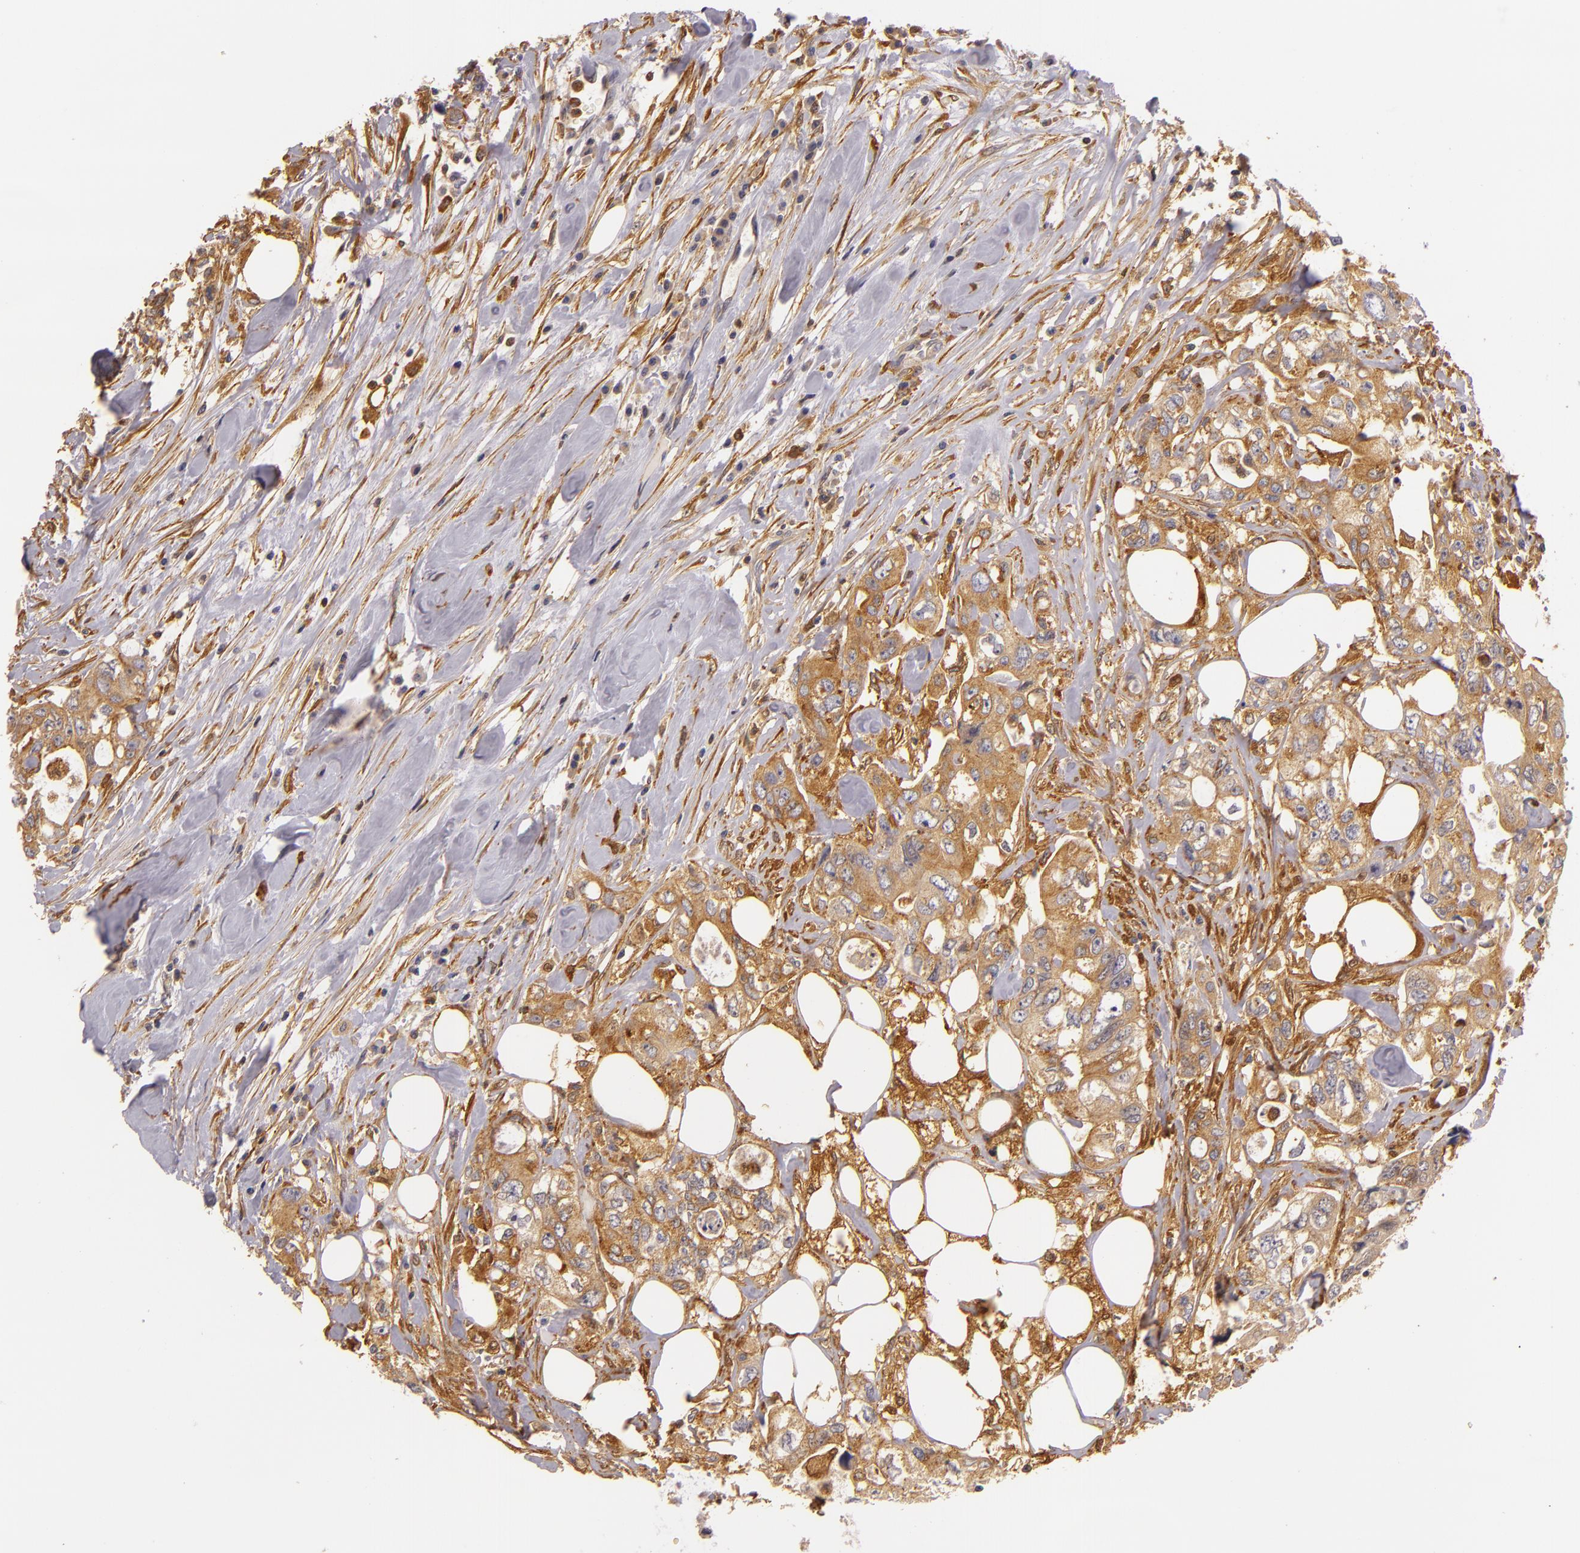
{"staining": {"intensity": "strong", "quantity": ">75%", "location": "cytoplasmic/membranous"}, "tissue": "colorectal cancer", "cell_type": "Tumor cells", "image_type": "cancer", "snomed": [{"axis": "morphology", "description": "Adenocarcinoma, NOS"}, {"axis": "topography", "description": "Rectum"}], "caption": "About >75% of tumor cells in colorectal cancer display strong cytoplasmic/membranous protein expression as visualized by brown immunohistochemical staining.", "gene": "TOM1", "patient": {"sex": "female", "age": 57}}